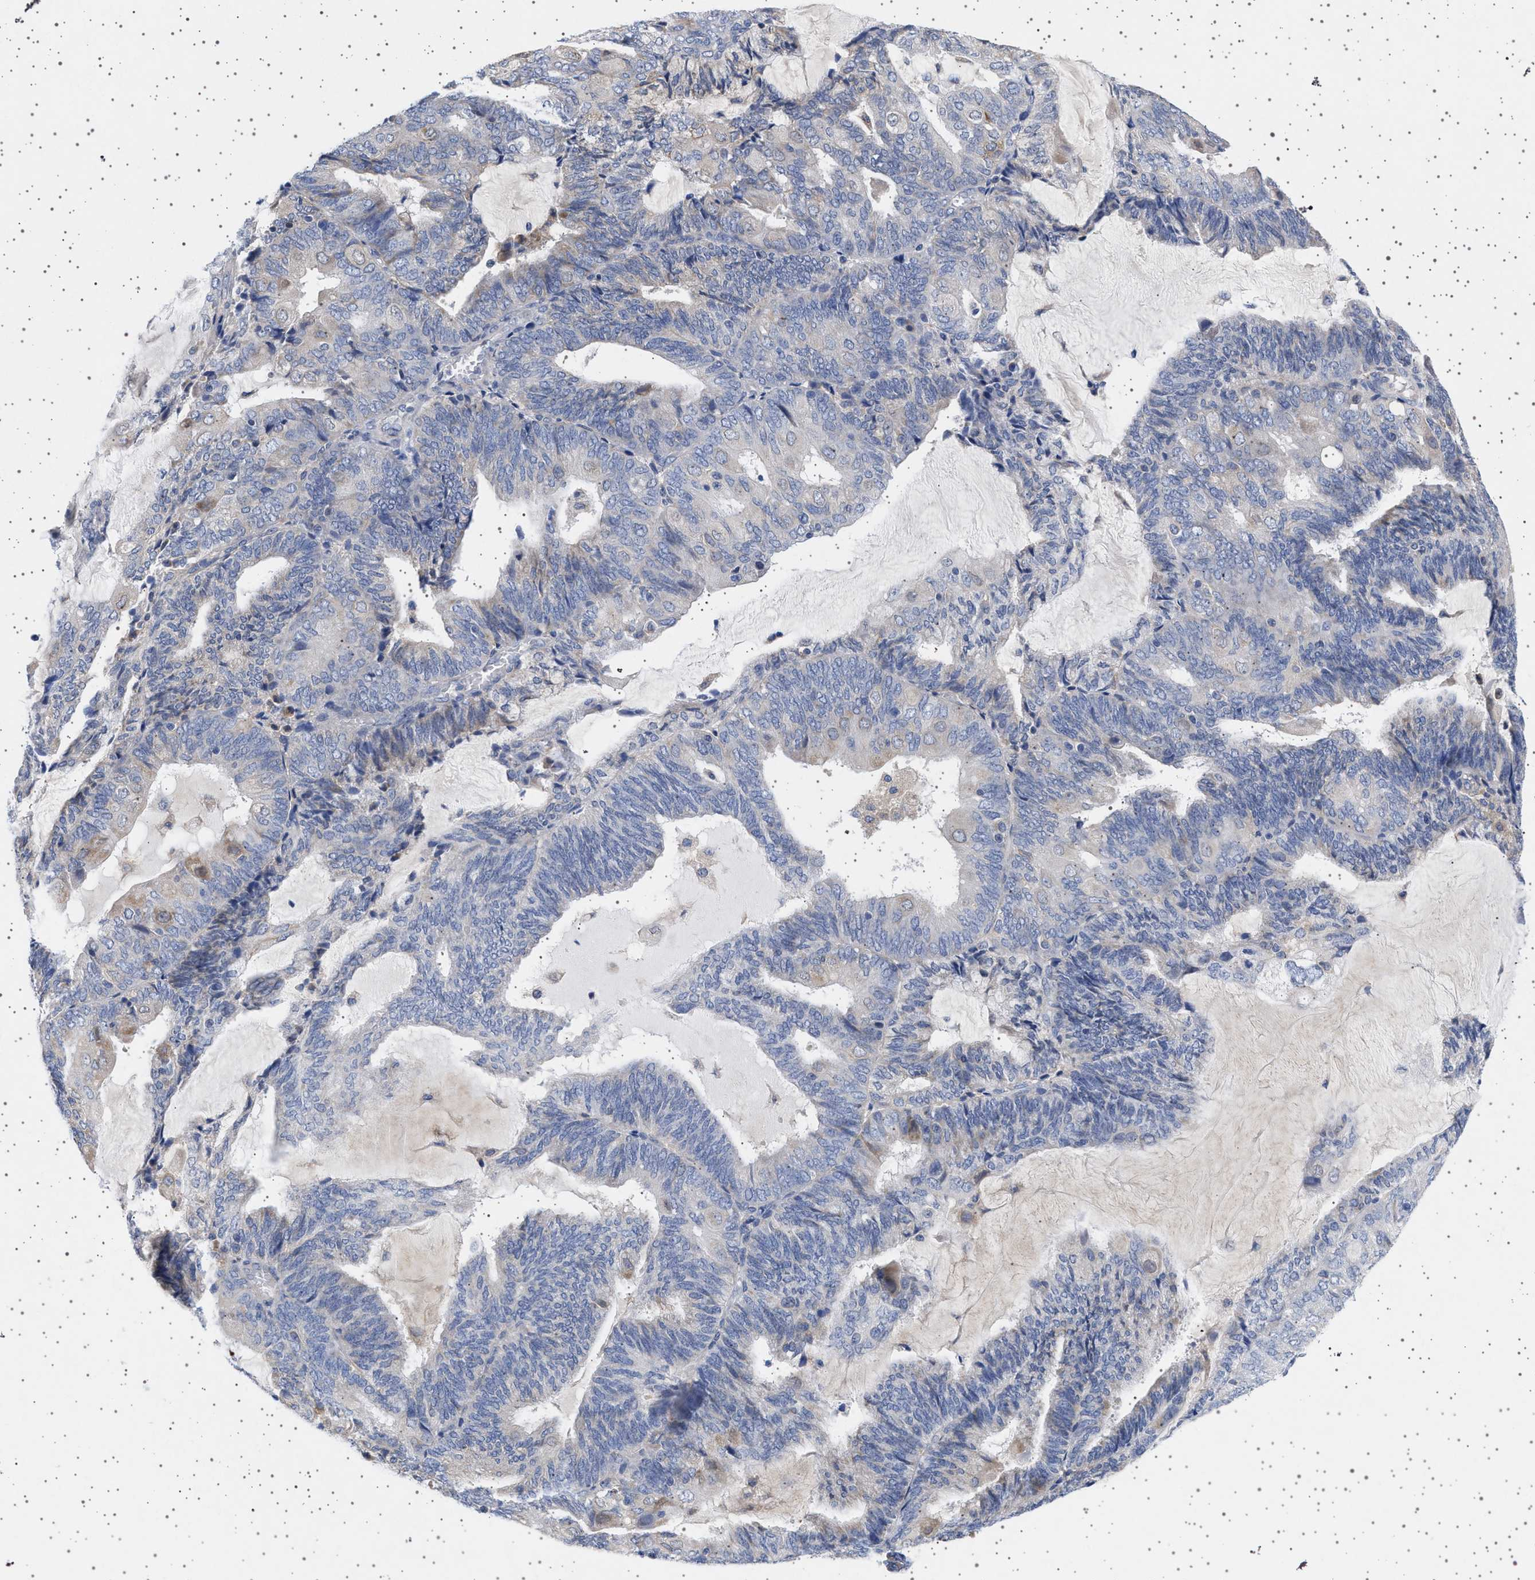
{"staining": {"intensity": "negative", "quantity": "none", "location": "none"}, "tissue": "endometrial cancer", "cell_type": "Tumor cells", "image_type": "cancer", "snomed": [{"axis": "morphology", "description": "Adenocarcinoma, NOS"}, {"axis": "topography", "description": "Endometrium"}], "caption": "The photomicrograph demonstrates no staining of tumor cells in adenocarcinoma (endometrial).", "gene": "TRMT10B", "patient": {"sex": "female", "age": 81}}